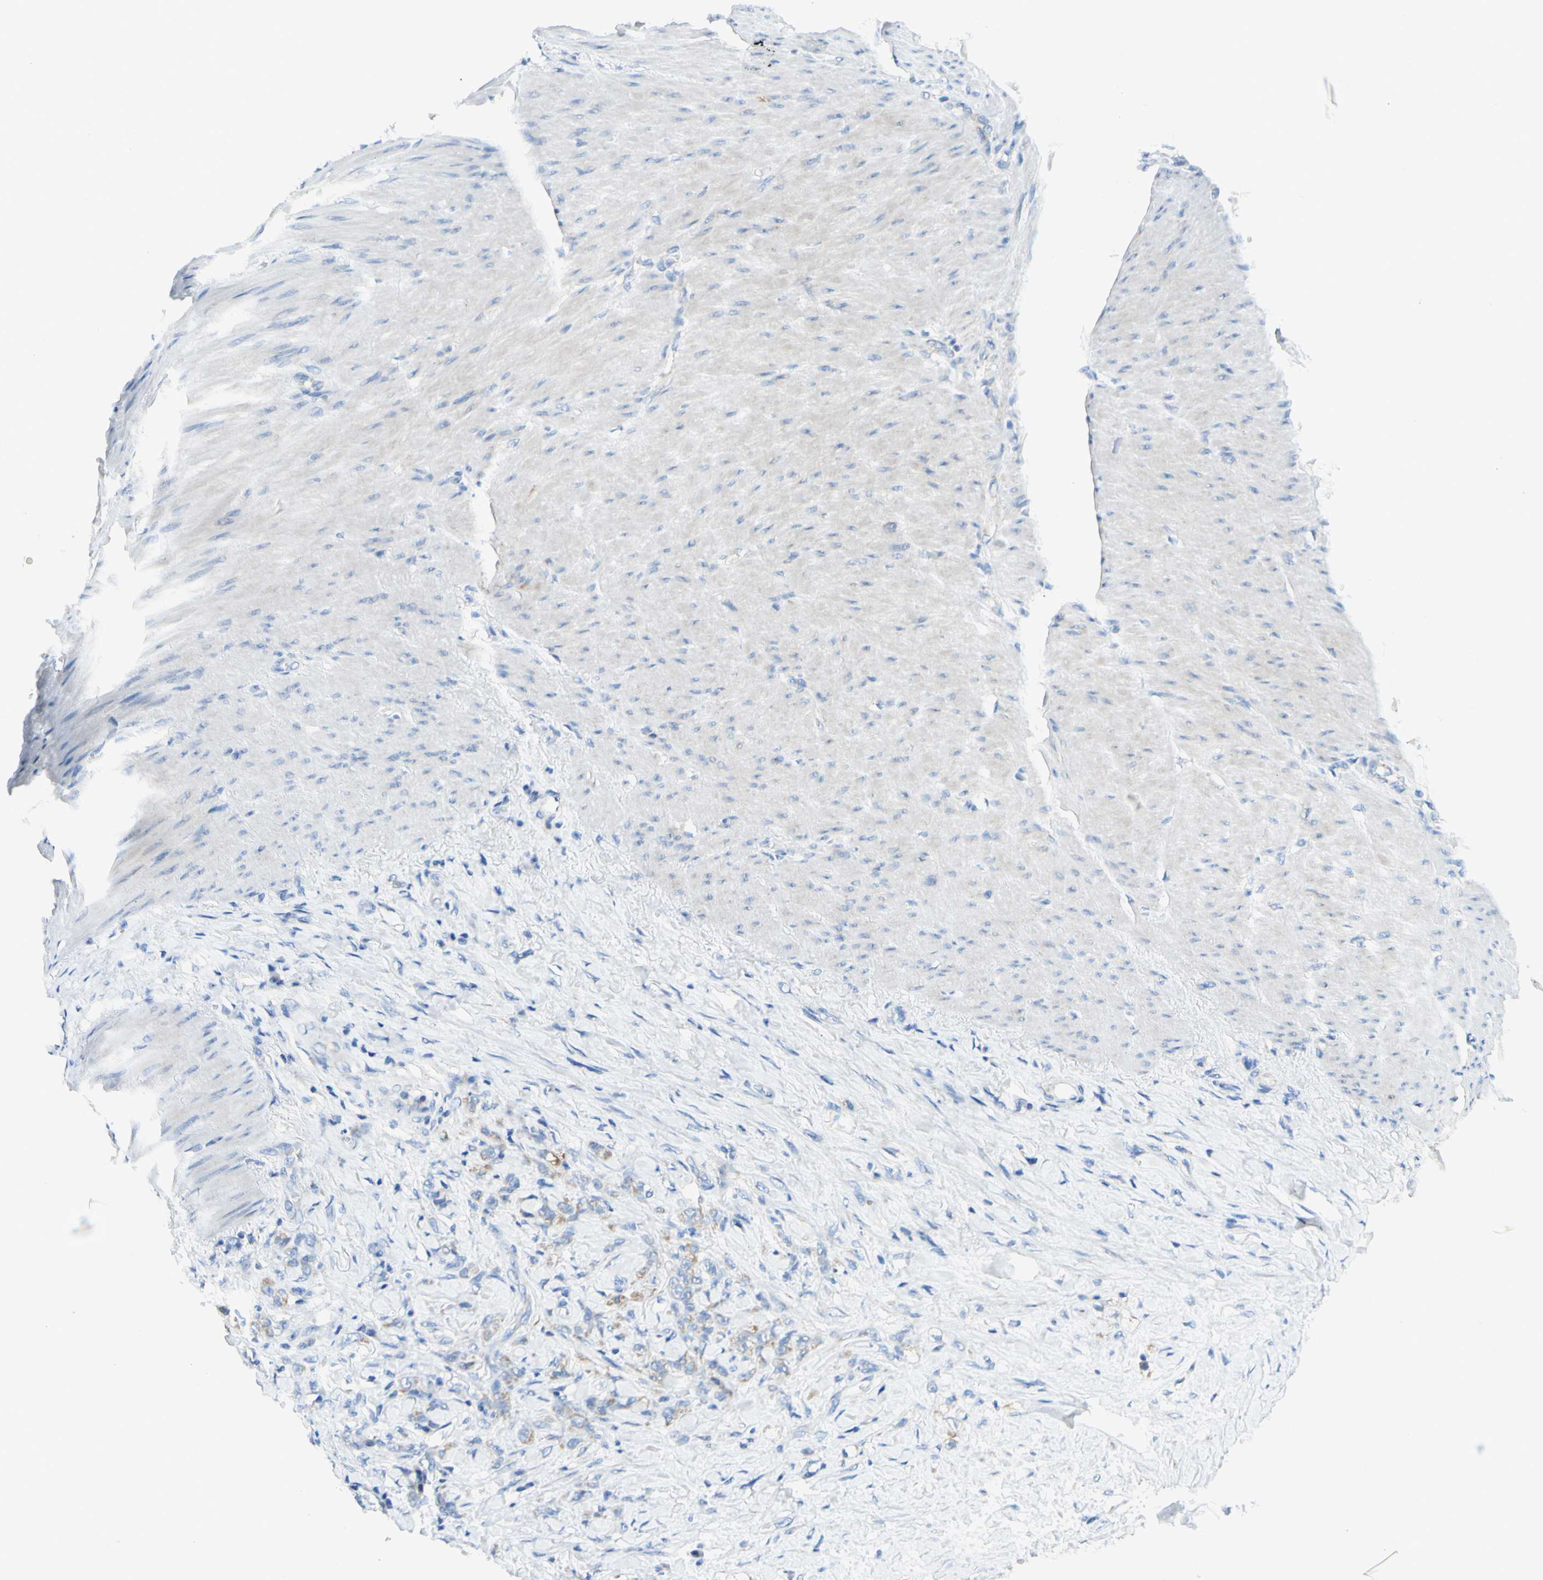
{"staining": {"intensity": "weak", "quantity": ">75%", "location": "cytoplasmic/membranous"}, "tissue": "stomach cancer", "cell_type": "Tumor cells", "image_type": "cancer", "snomed": [{"axis": "morphology", "description": "Adenocarcinoma, NOS"}, {"axis": "topography", "description": "Stomach"}], "caption": "High-power microscopy captured an immunohistochemistry image of adenocarcinoma (stomach), revealing weak cytoplasmic/membranous positivity in approximately >75% of tumor cells. The protein of interest is shown in brown color, while the nuclei are stained blue.", "gene": "ARMC10", "patient": {"sex": "male", "age": 82}}